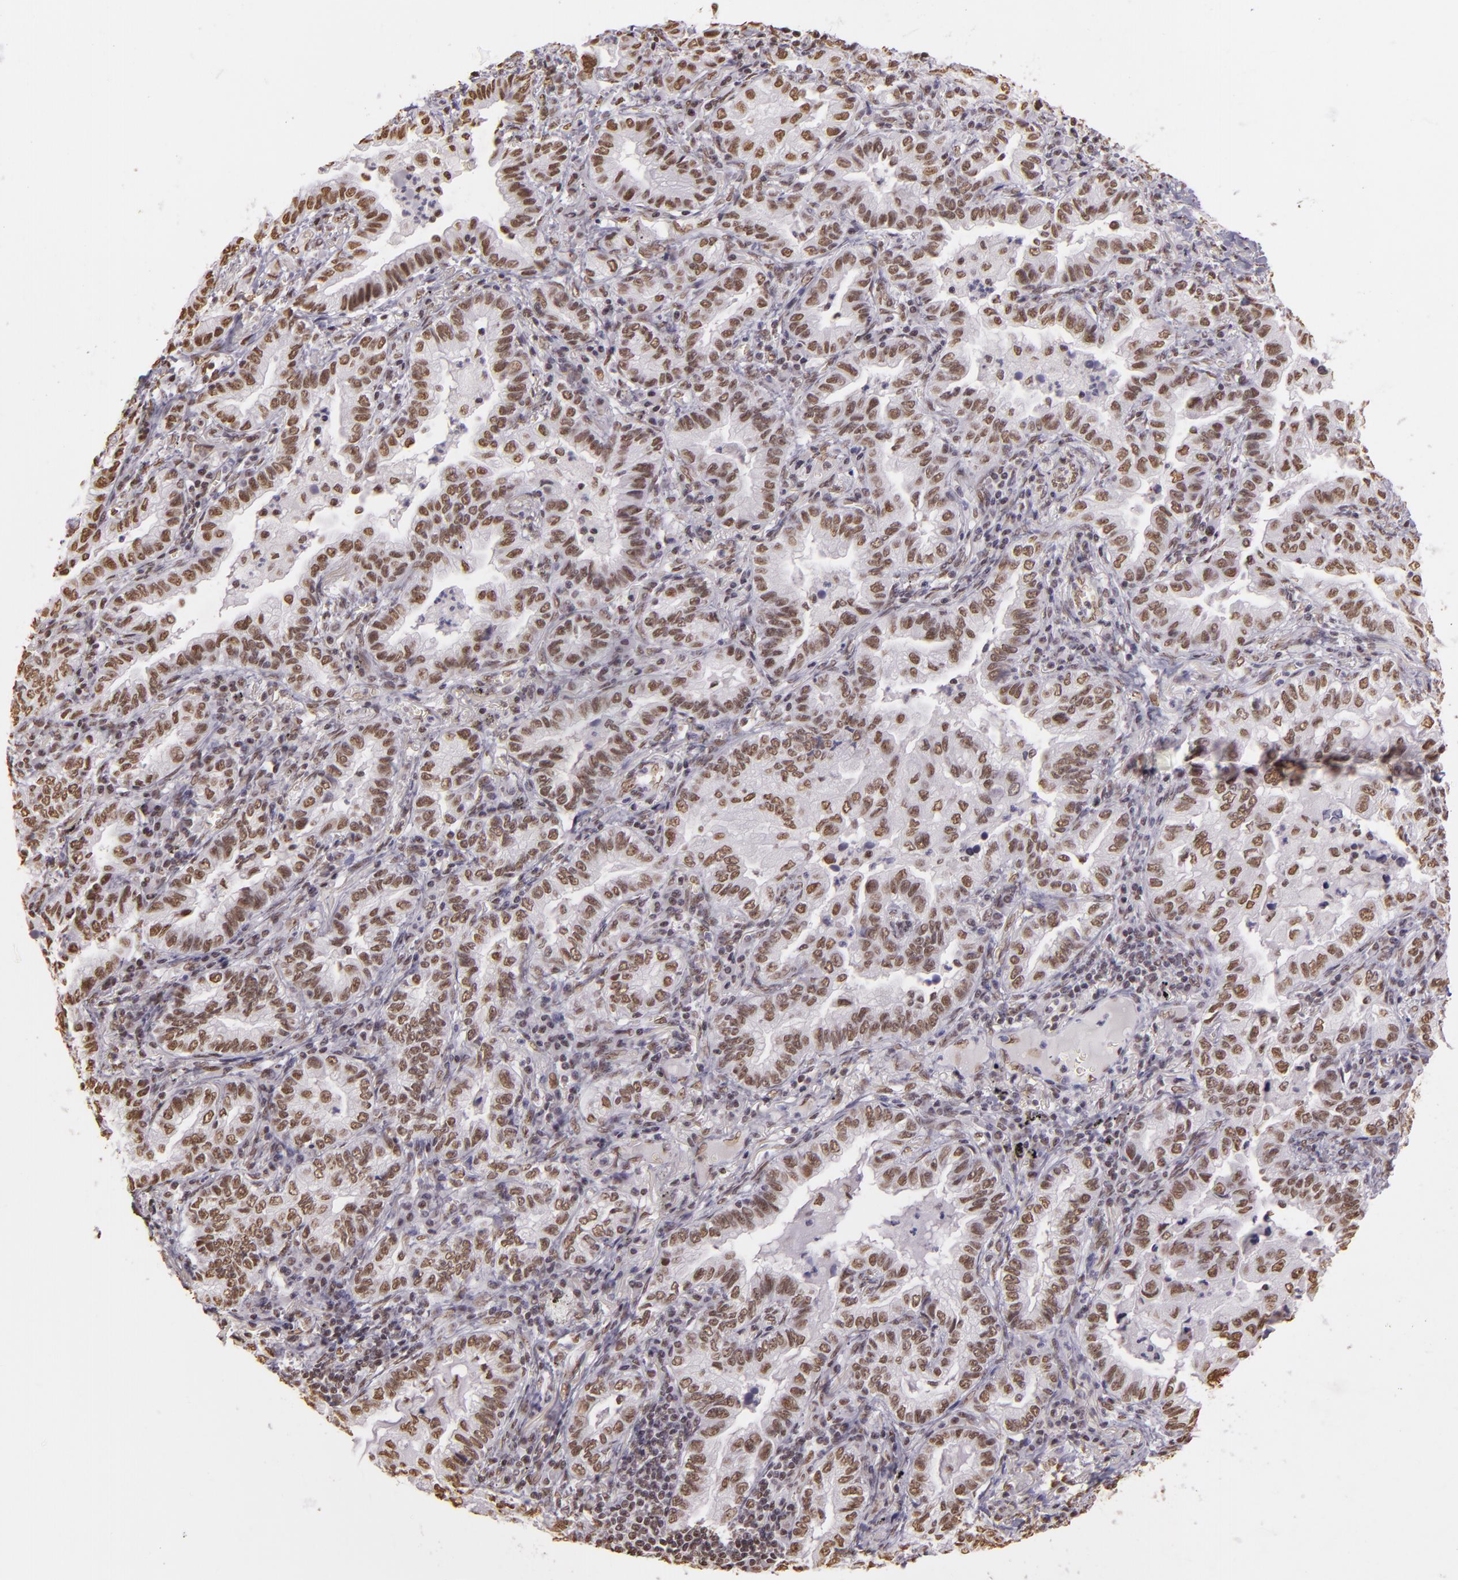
{"staining": {"intensity": "weak", "quantity": ">75%", "location": "nuclear"}, "tissue": "lung cancer", "cell_type": "Tumor cells", "image_type": "cancer", "snomed": [{"axis": "morphology", "description": "Adenocarcinoma, NOS"}, {"axis": "topography", "description": "Lung"}], "caption": "Adenocarcinoma (lung) was stained to show a protein in brown. There is low levels of weak nuclear positivity in about >75% of tumor cells. (DAB (3,3'-diaminobenzidine) IHC with brightfield microscopy, high magnification).", "gene": "PAPOLA", "patient": {"sex": "female", "age": 50}}